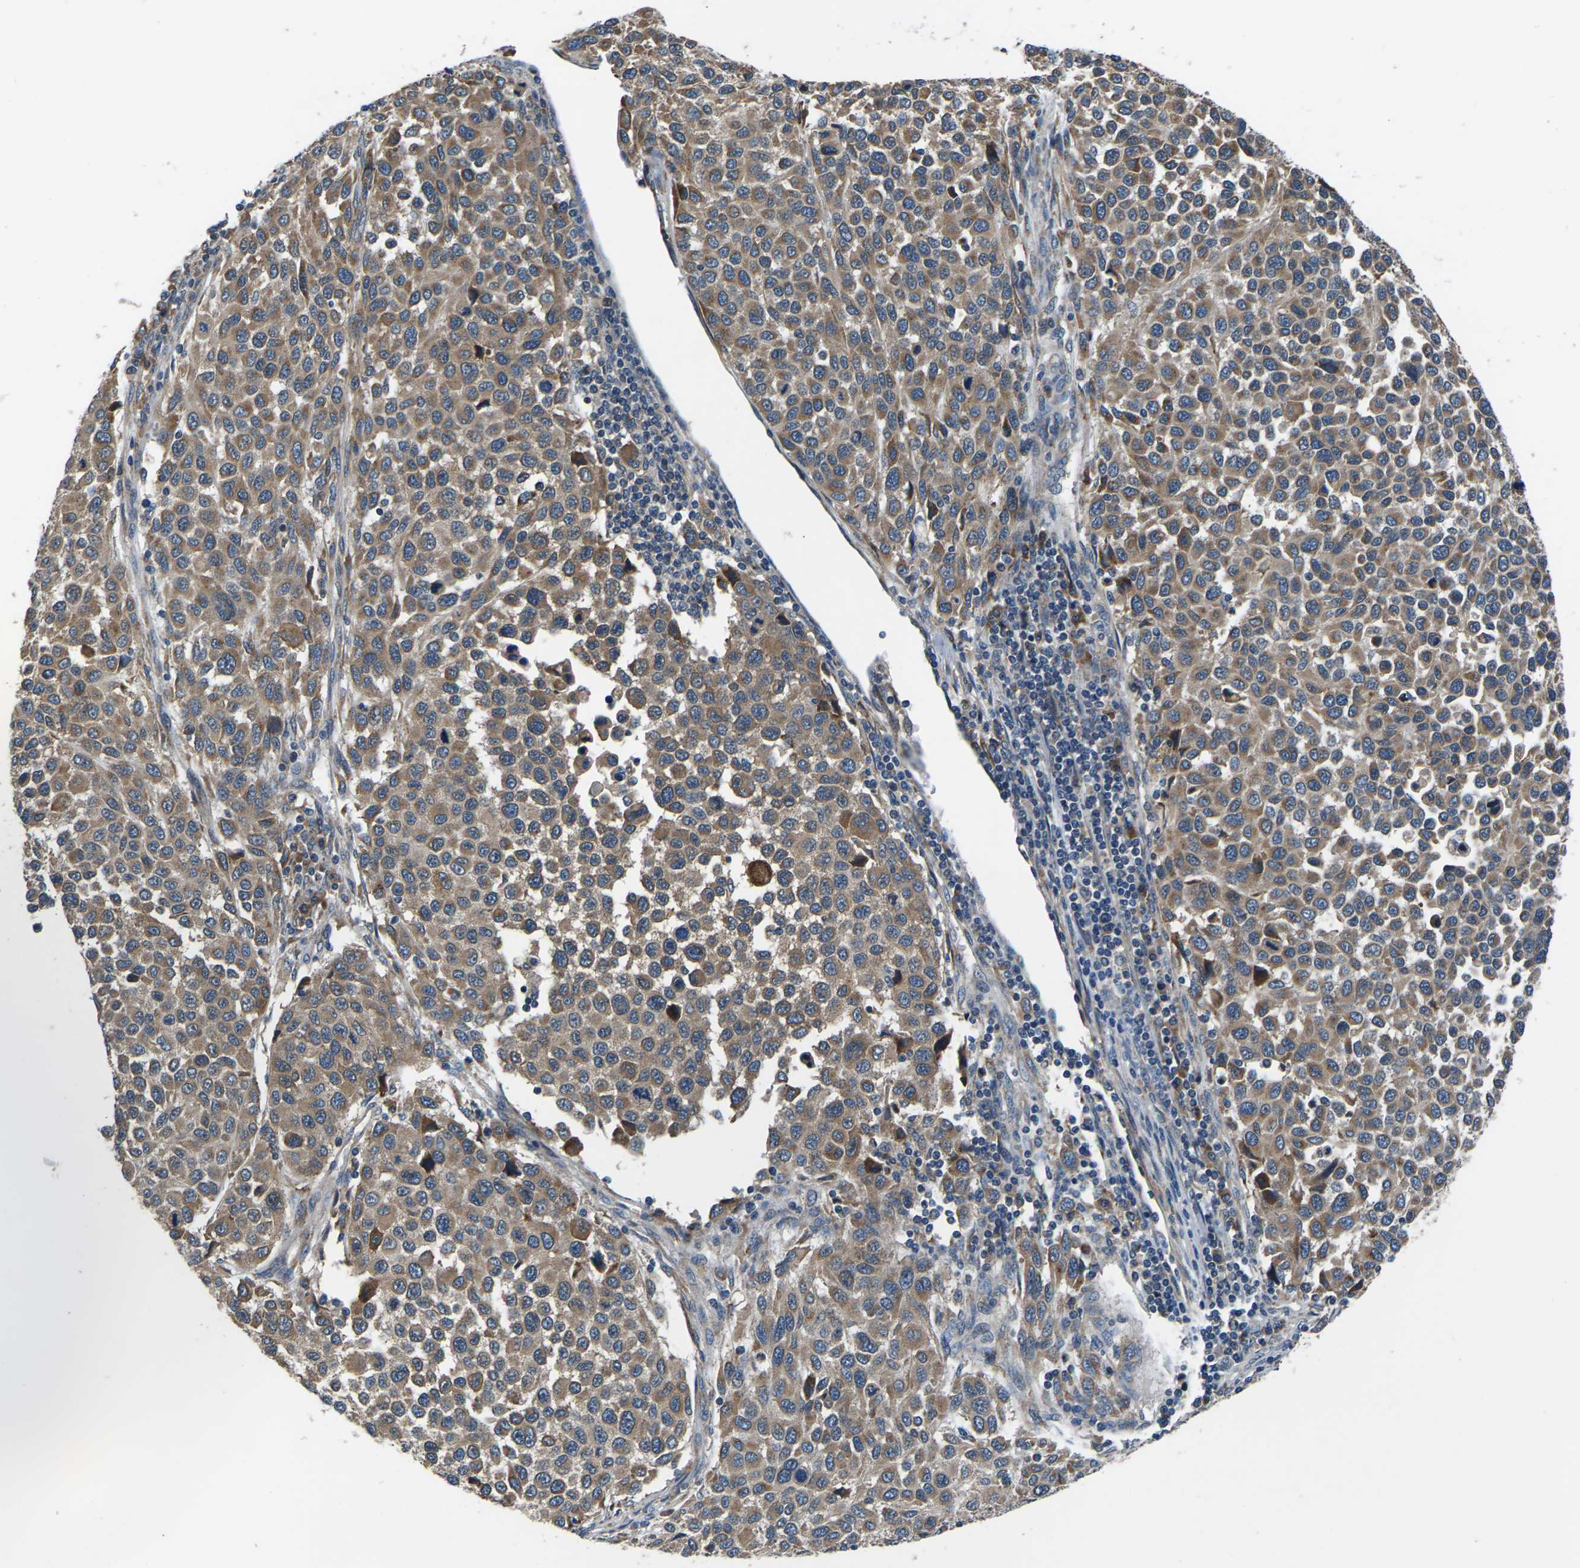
{"staining": {"intensity": "moderate", "quantity": ">75%", "location": "cytoplasmic/membranous"}, "tissue": "melanoma", "cell_type": "Tumor cells", "image_type": "cancer", "snomed": [{"axis": "morphology", "description": "Malignant melanoma, Metastatic site"}, {"axis": "topography", "description": "Lymph node"}], "caption": "Tumor cells reveal medium levels of moderate cytoplasmic/membranous positivity in approximately >75% of cells in human melanoma. Using DAB (3,3'-diaminobenzidine) (brown) and hematoxylin (blue) stains, captured at high magnification using brightfield microscopy.", "gene": "GABRP", "patient": {"sex": "male", "age": 61}}